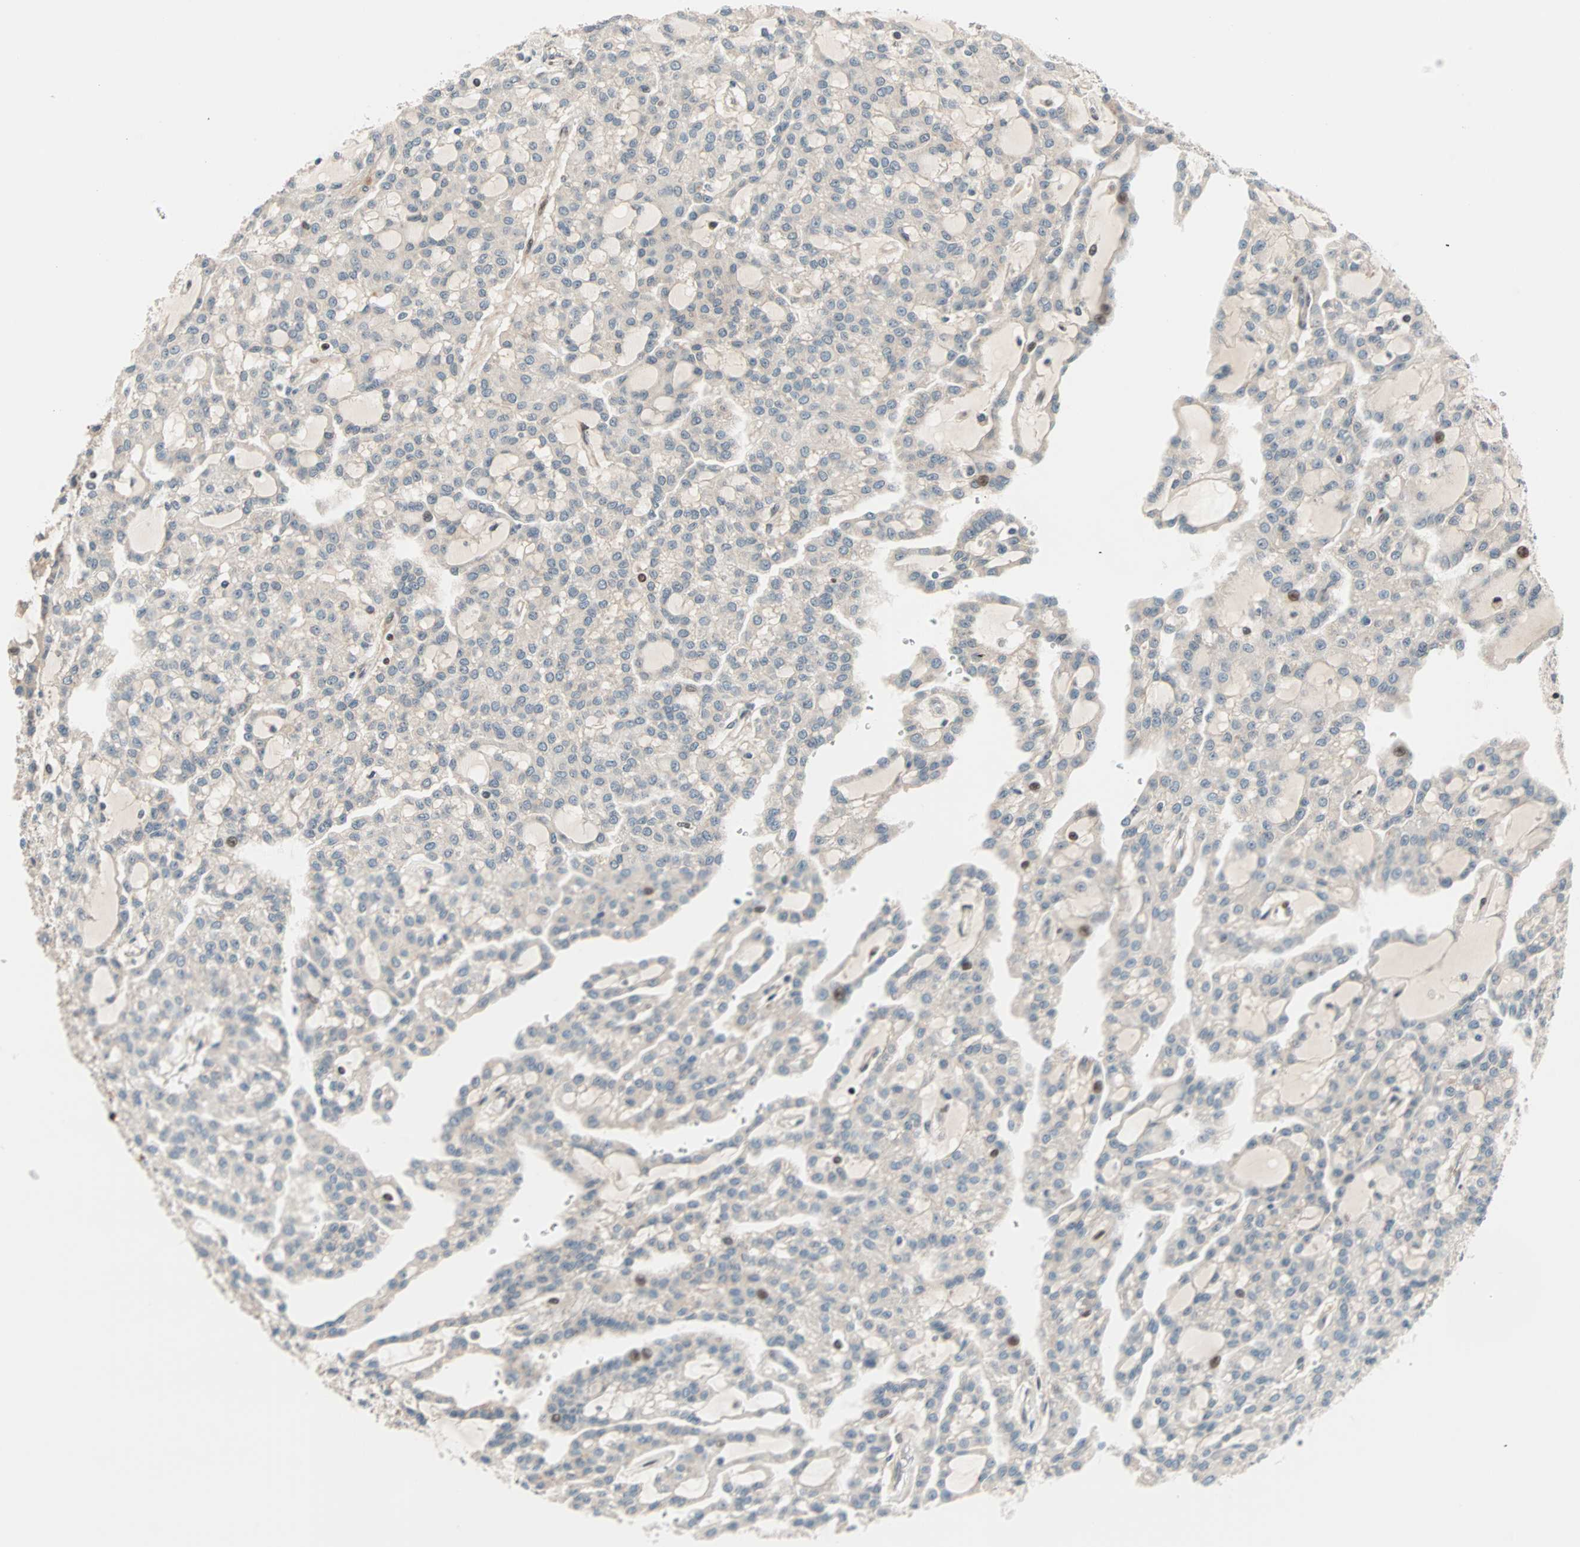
{"staining": {"intensity": "weak", "quantity": "25%-75%", "location": "cytoplasmic/membranous"}, "tissue": "renal cancer", "cell_type": "Tumor cells", "image_type": "cancer", "snomed": [{"axis": "morphology", "description": "Adenocarcinoma, NOS"}, {"axis": "topography", "description": "Kidney"}], "caption": "This image displays immunohistochemistry (IHC) staining of human renal cancer (adenocarcinoma), with low weak cytoplasmic/membranous staining in approximately 25%-75% of tumor cells.", "gene": "HECW1", "patient": {"sex": "male", "age": 63}}